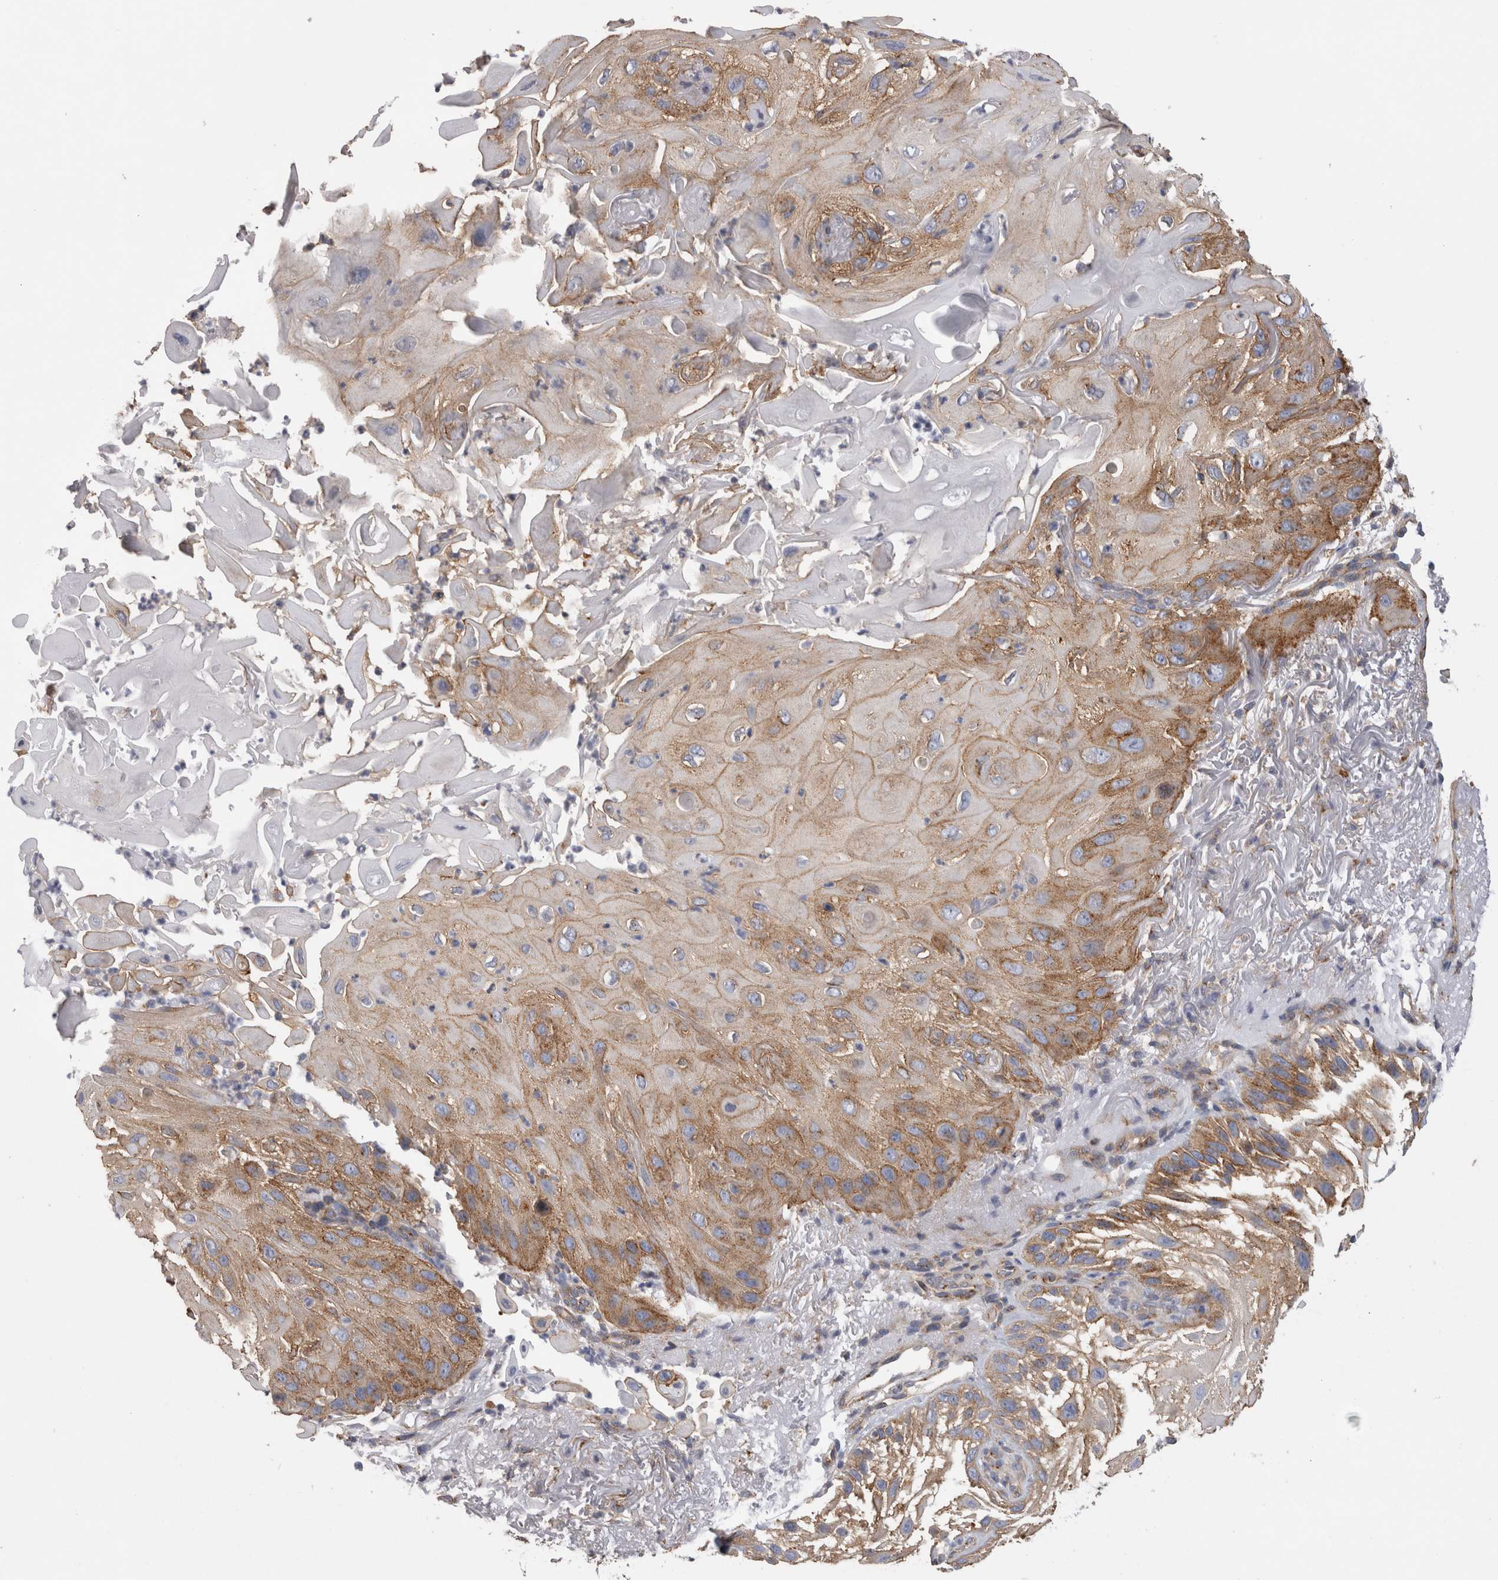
{"staining": {"intensity": "moderate", "quantity": ">75%", "location": "cytoplasmic/membranous"}, "tissue": "skin cancer", "cell_type": "Tumor cells", "image_type": "cancer", "snomed": [{"axis": "morphology", "description": "Squamous cell carcinoma, NOS"}, {"axis": "topography", "description": "Skin"}], "caption": "A brown stain highlights moderate cytoplasmic/membranous expression of a protein in skin squamous cell carcinoma tumor cells.", "gene": "ATXN3", "patient": {"sex": "female", "age": 77}}